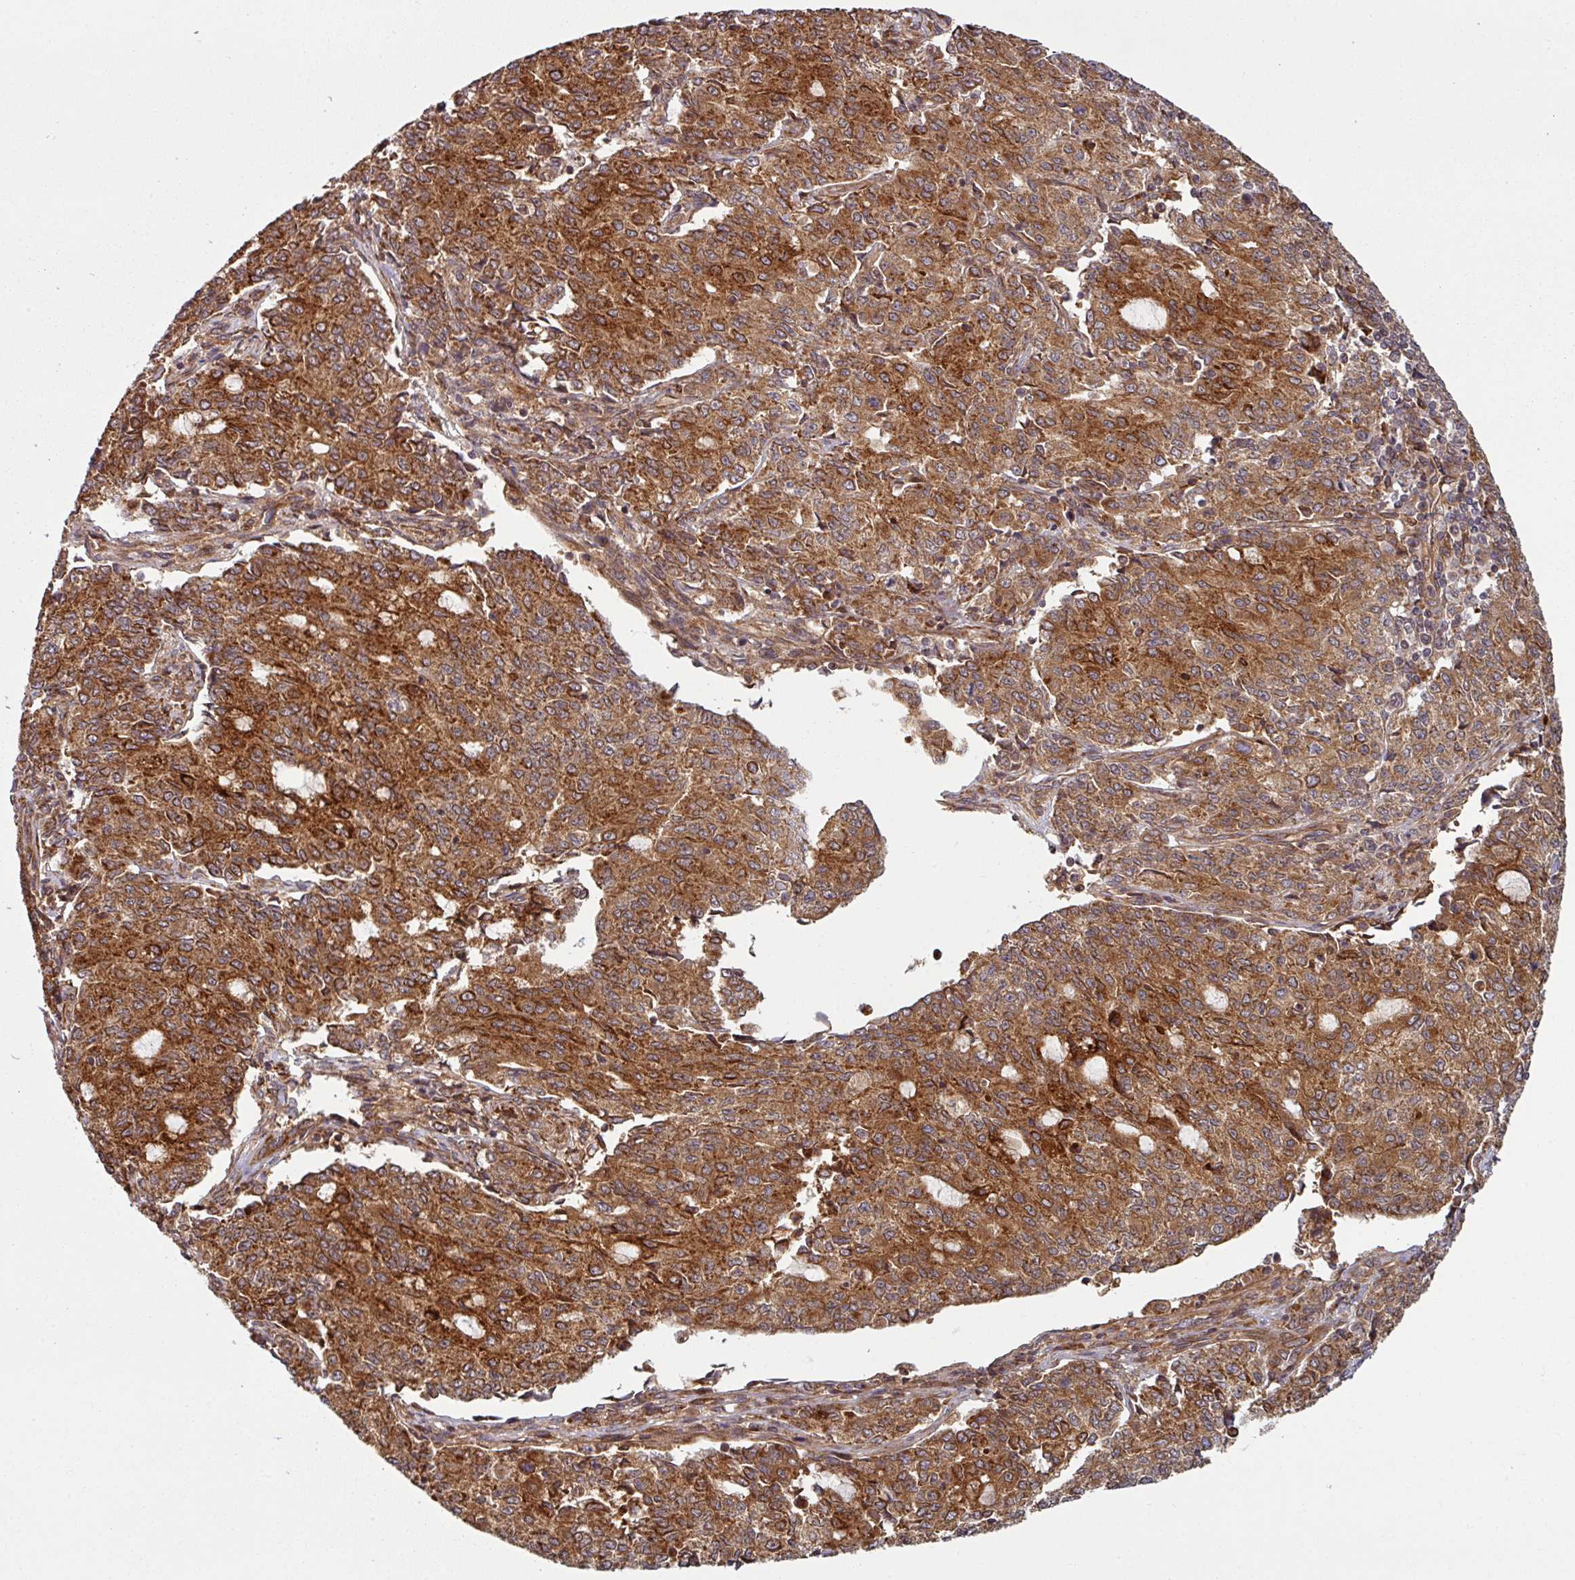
{"staining": {"intensity": "strong", "quantity": ">75%", "location": "cytoplasmic/membranous"}, "tissue": "endometrial cancer", "cell_type": "Tumor cells", "image_type": "cancer", "snomed": [{"axis": "morphology", "description": "Adenocarcinoma, NOS"}, {"axis": "topography", "description": "Endometrium"}], "caption": "Brown immunohistochemical staining in endometrial cancer (adenocarcinoma) exhibits strong cytoplasmic/membranous staining in about >75% of tumor cells. The protein of interest is stained brown, and the nuclei are stained in blue (DAB IHC with brightfield microscopy, high magnification).", "gene": "RAB5A", "patient": {"sex": "female", "age": 50}}